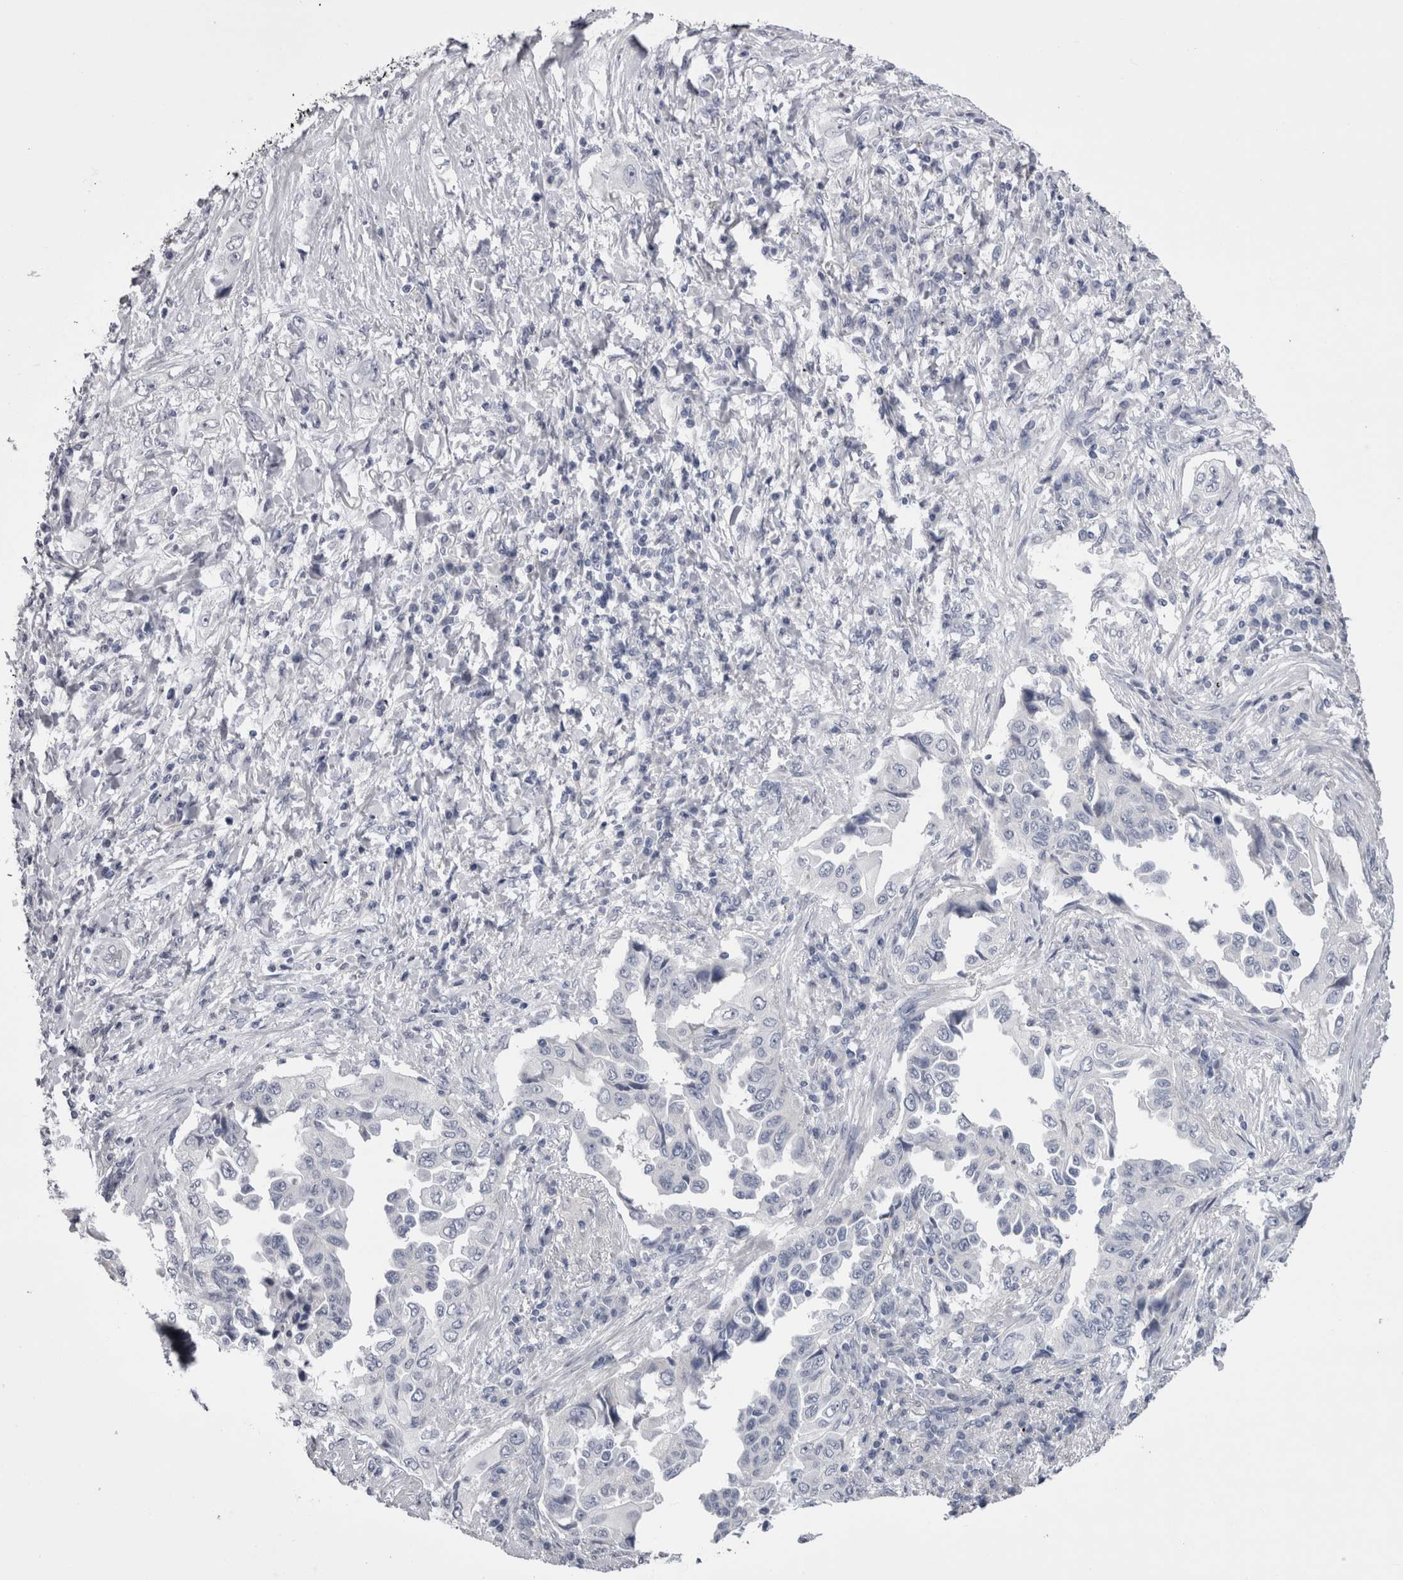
{"staining": {"intensity": "negative", "quantity": "none", "location": "none"}, "tissue": "lung cancer", "cell_type": "Tumor cells", "image_type": "cancer", "snomed": [{"axis": "morphology", "description": "Adenocarcinoma, NOS"}, {"axis": "topography", "description": "Lung"}], "caption": "Human lung adenocarcinoma stained for a protein using IHC displays no expression in tumor cells.", "gene": "PWP2", "patient": {"sex": "female", "age": 51}}